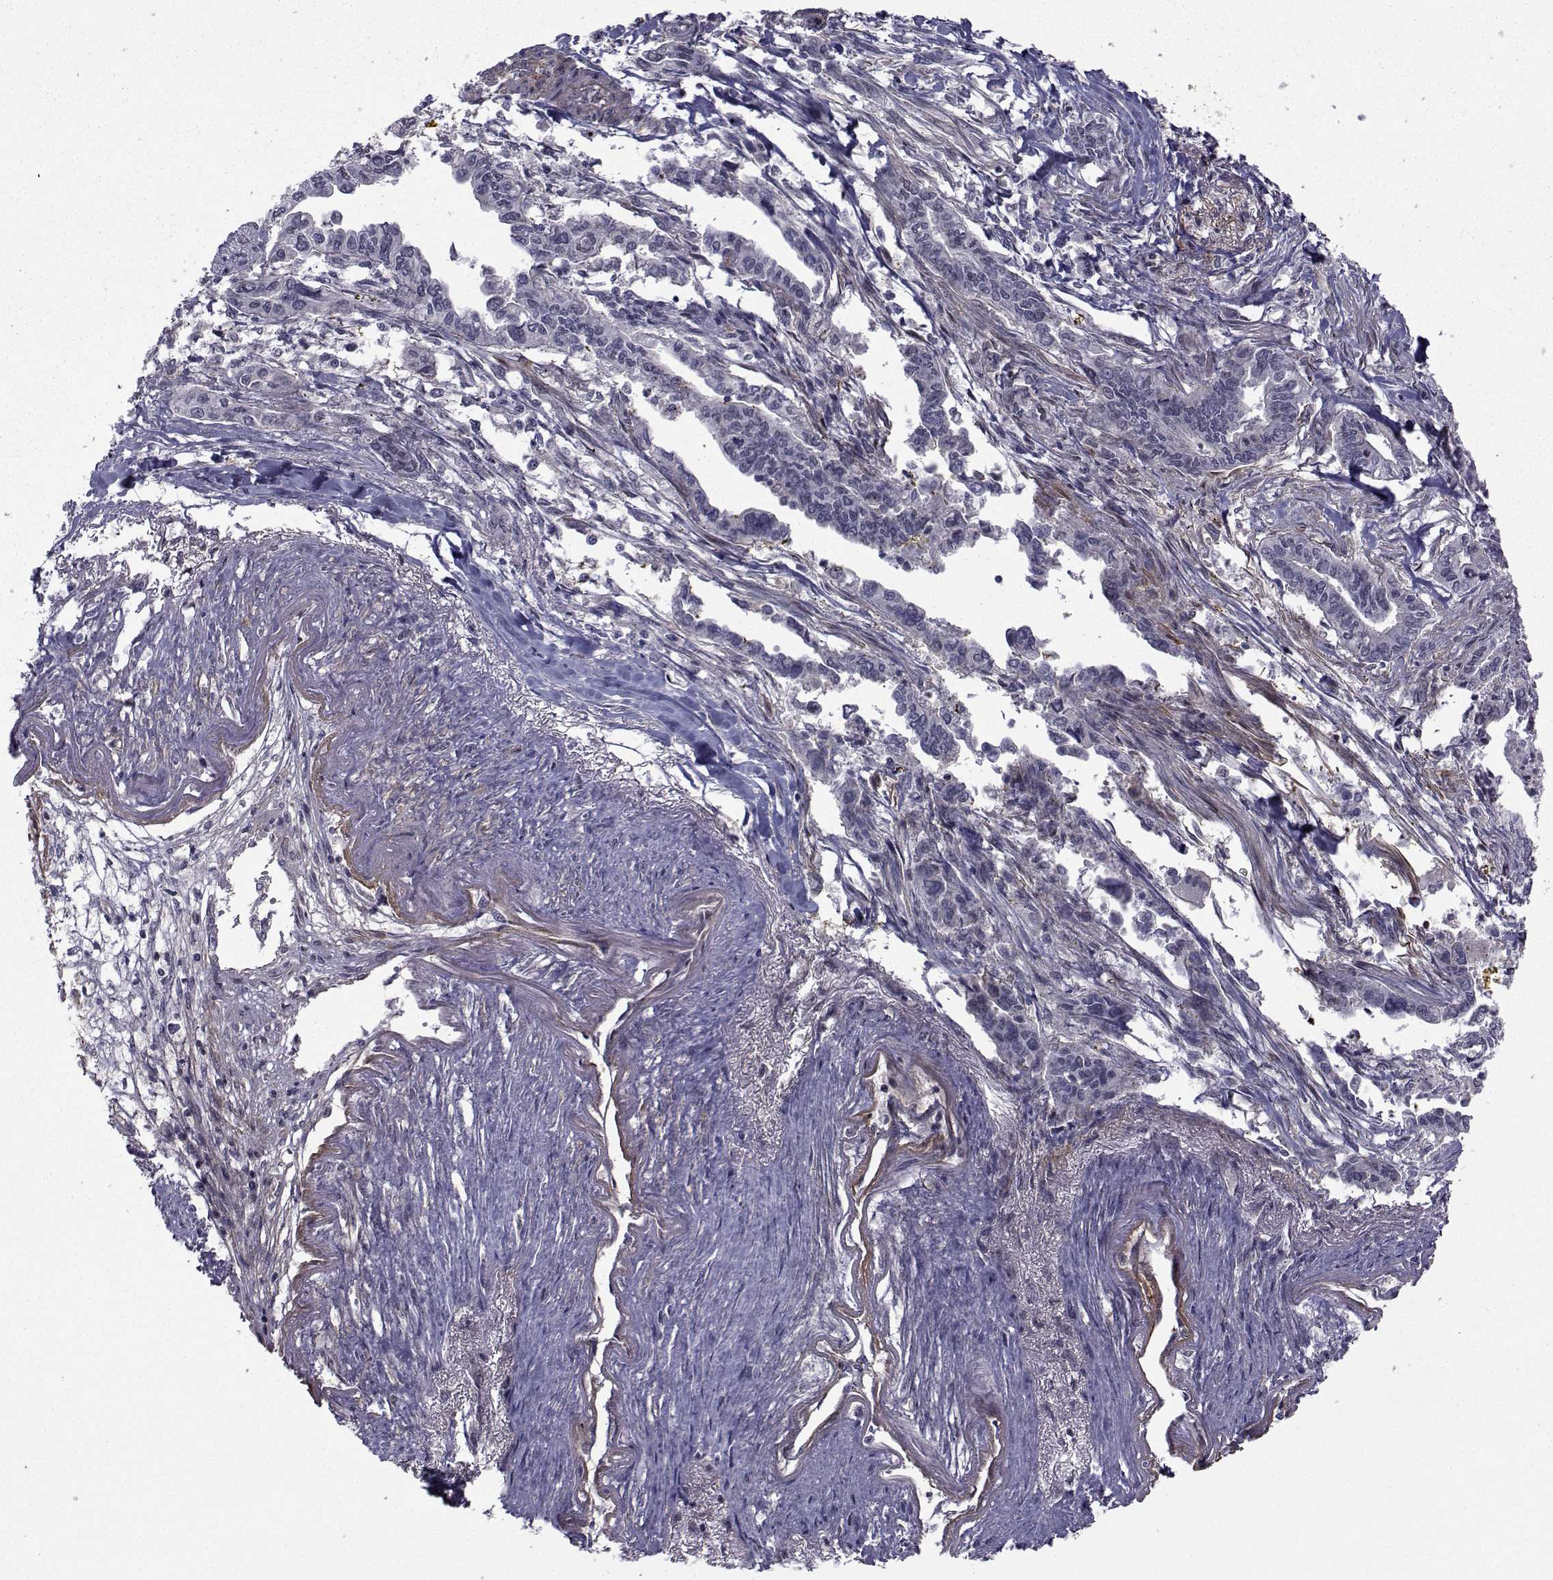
{"staining": {"intensity": "negative", "quantity": "none", "location": "none"}, "tissue": "pancreatic cancer", "cell_type": "Tumor cells", "image_type": "cancer", "snomed": [{"axis": "morphology", "description": "Adenocarcinoma, NOS"}, {"axis": "topography", "description": "Pancreas"}], "caption": "High magnification brightfield microscopy of adenocarcinoma (pancreatic) stained with DAB (3,3'-diaminobenzidine) (brown) and counterstained with hematoxylin (blue): tumor cells show no significant positivity. (Immunohistochemistry (ihc), brightfield microscopy, high magnification).", "gene": "CFAP74", "patient": {"sex": "male", "age": 60}}